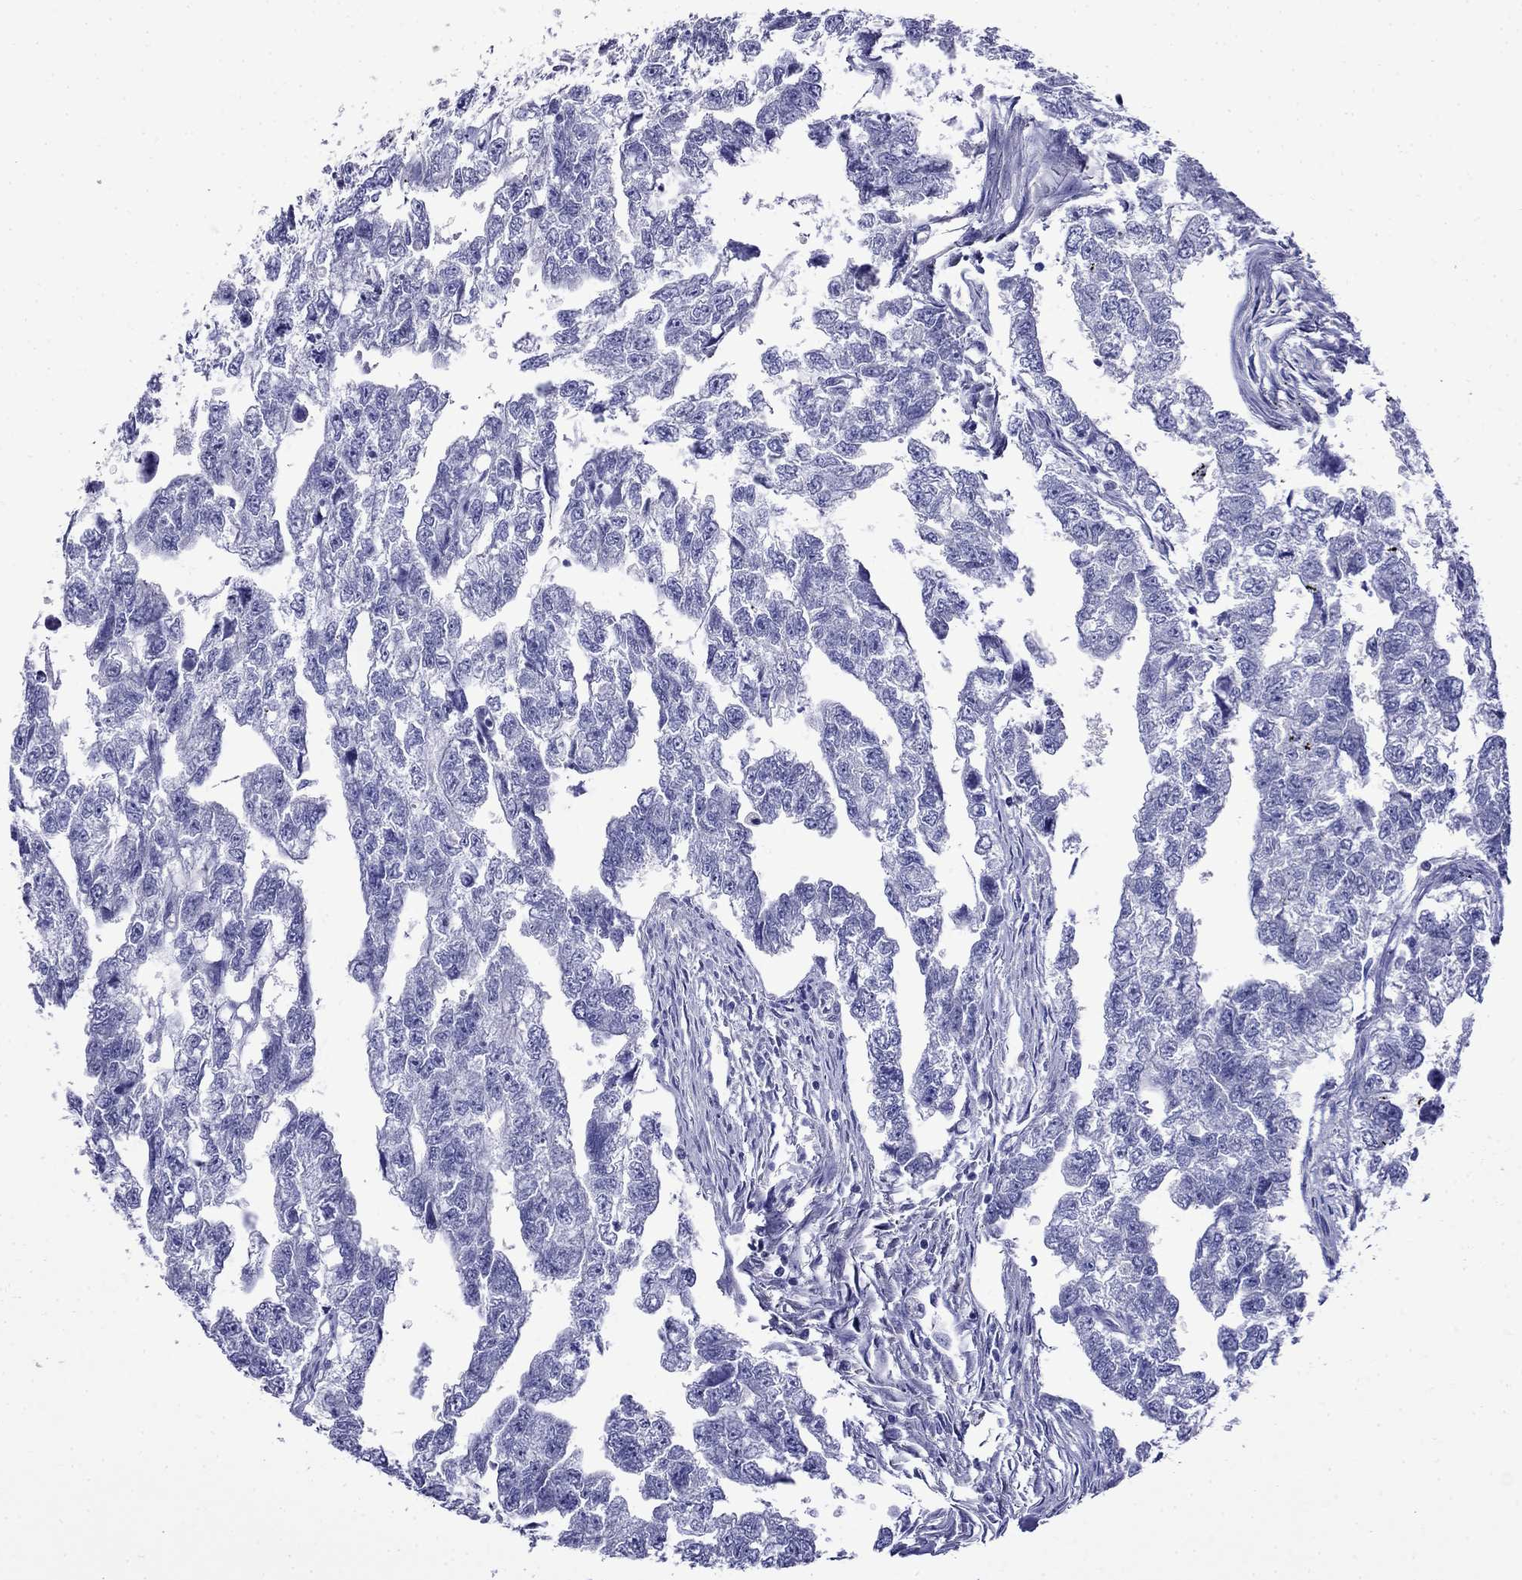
{"staining": {"intensity": "negative", "quantity": "none", "location": "none"}, "tissue": "testis cancer", "cell_type": "Tumor cells", "image_type": "cancer", "snomed": [{"axis": "morphology", "description": "Carcinoma, Embryonal, NOS"}, {"axis": "morphology", "description": "Teratoma, malignant, NOS"}, {"axis": "topography", "description": "Testis"}], "caption": "Immunohistochemistry (IHC) photomicrograph of neoplastic tissue: testis teratoma (malignant) stained with DAB (3,3'-diaminobenzidine) shows no significant protein staining in tumor cells. (Stains: DAB (3,3'-diaminobenzidine) immunohistochemistry (IHC) with hematoxylin counter stain, Microscopy: brightfield microscopy at high magnification).", "gene": "MYO15A", "patient": {"sex": "male", "age": 44}}